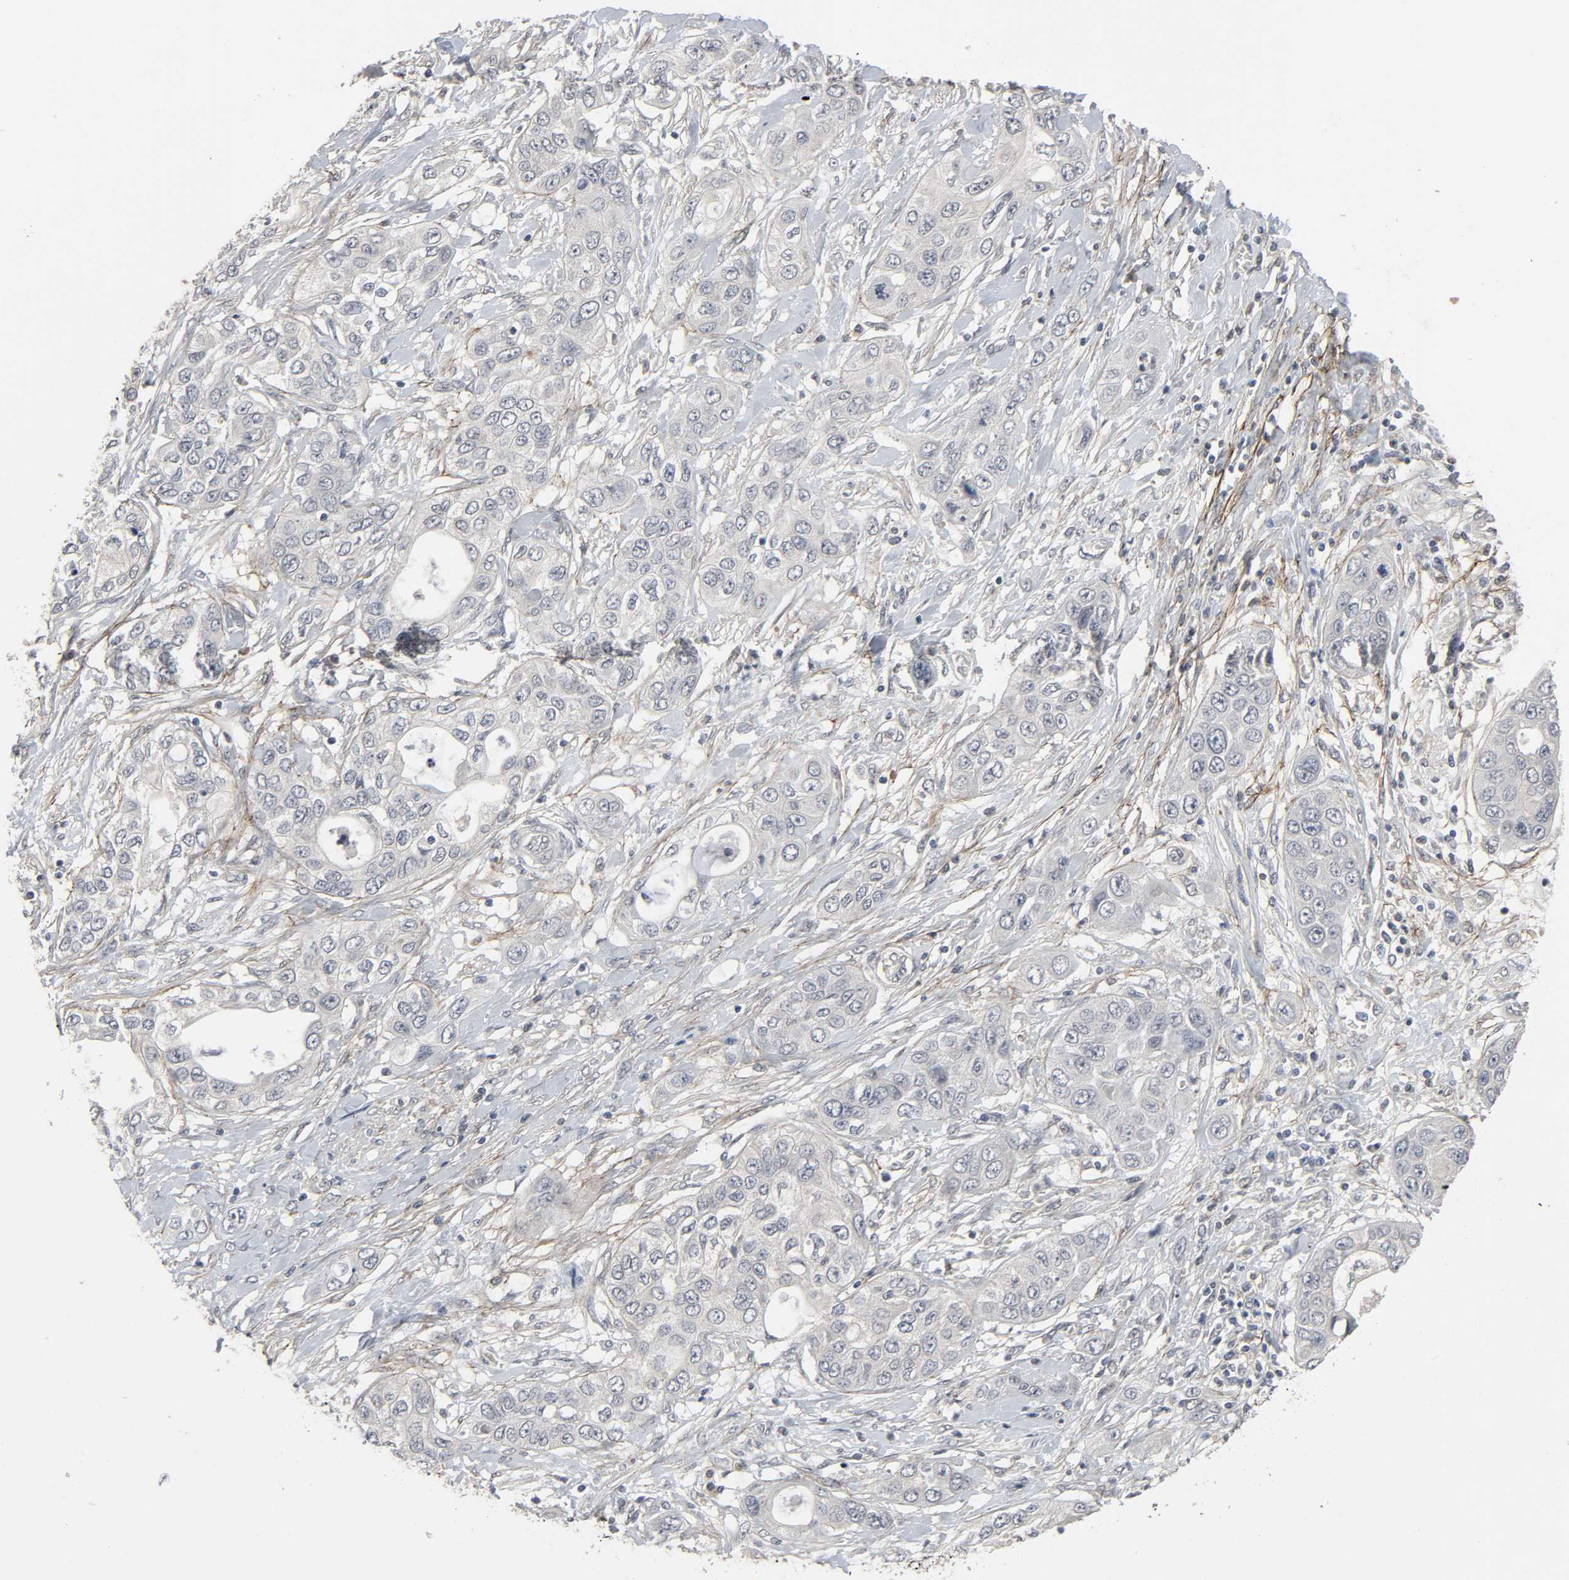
{"staining": {"intensity": "negative", "quantity": "none", "location": "none"}, "tissue": "pancreatic cancer", "cell_type": "Tumor cells", "image_type": "cancer", "snomed": [{"axis": "morphology", "description": "Adenocarcinoma, NOS"}, {"axis": "topography", "description": "Pancreas"}], "caption": "Immunohistochemical staining of pancreatic cancer shows no significant staining in tumor cells.", "gene": "ZNF222", "patient": {"sex": "female", "age": 70}}